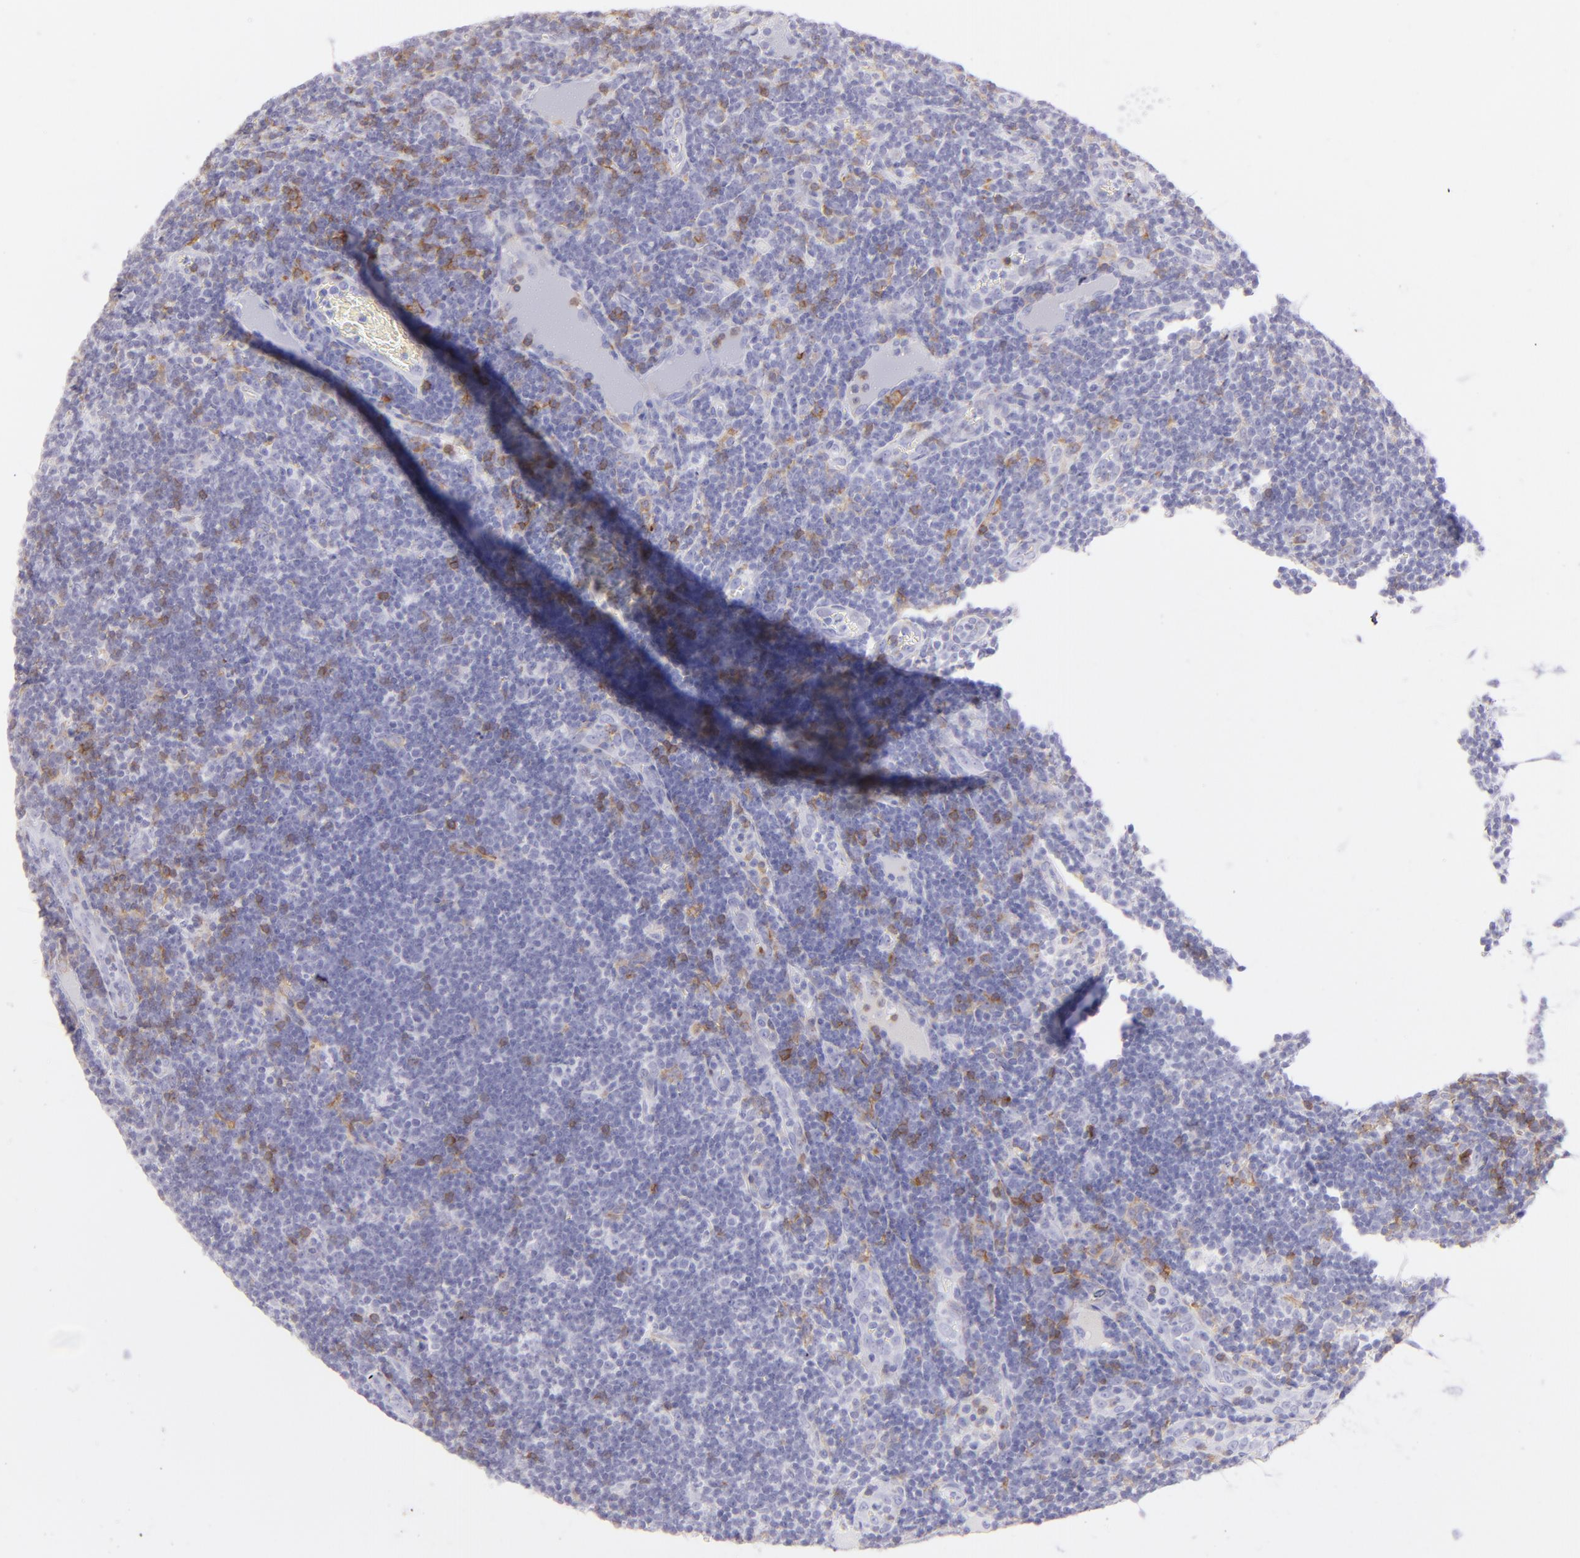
{"staining": {"intensity": "strong", "quantity": "<25%", "location": "cytoplasmic/membranous"}, "tissue": "lymph node", "cell_type": "Non-germinal center cells", "image_type": "normal", "snomed": [{"axis": "morphology", "description": "Normal tissue, NOS"}, {"axis": "morphology", "description": "Inflammation, NOS"}, {"axis": "topography", "description": "Lymph node"}, {"axis": "topography", "description": "Salivary gland"}], "caption": "A photomicrograph of lymph node stained for a protein shows strong cytoplasmic/membranous brown staining in non-germinal center cells.", "gene": "CD72", "patient": {"sex": "male", "age": 3}}